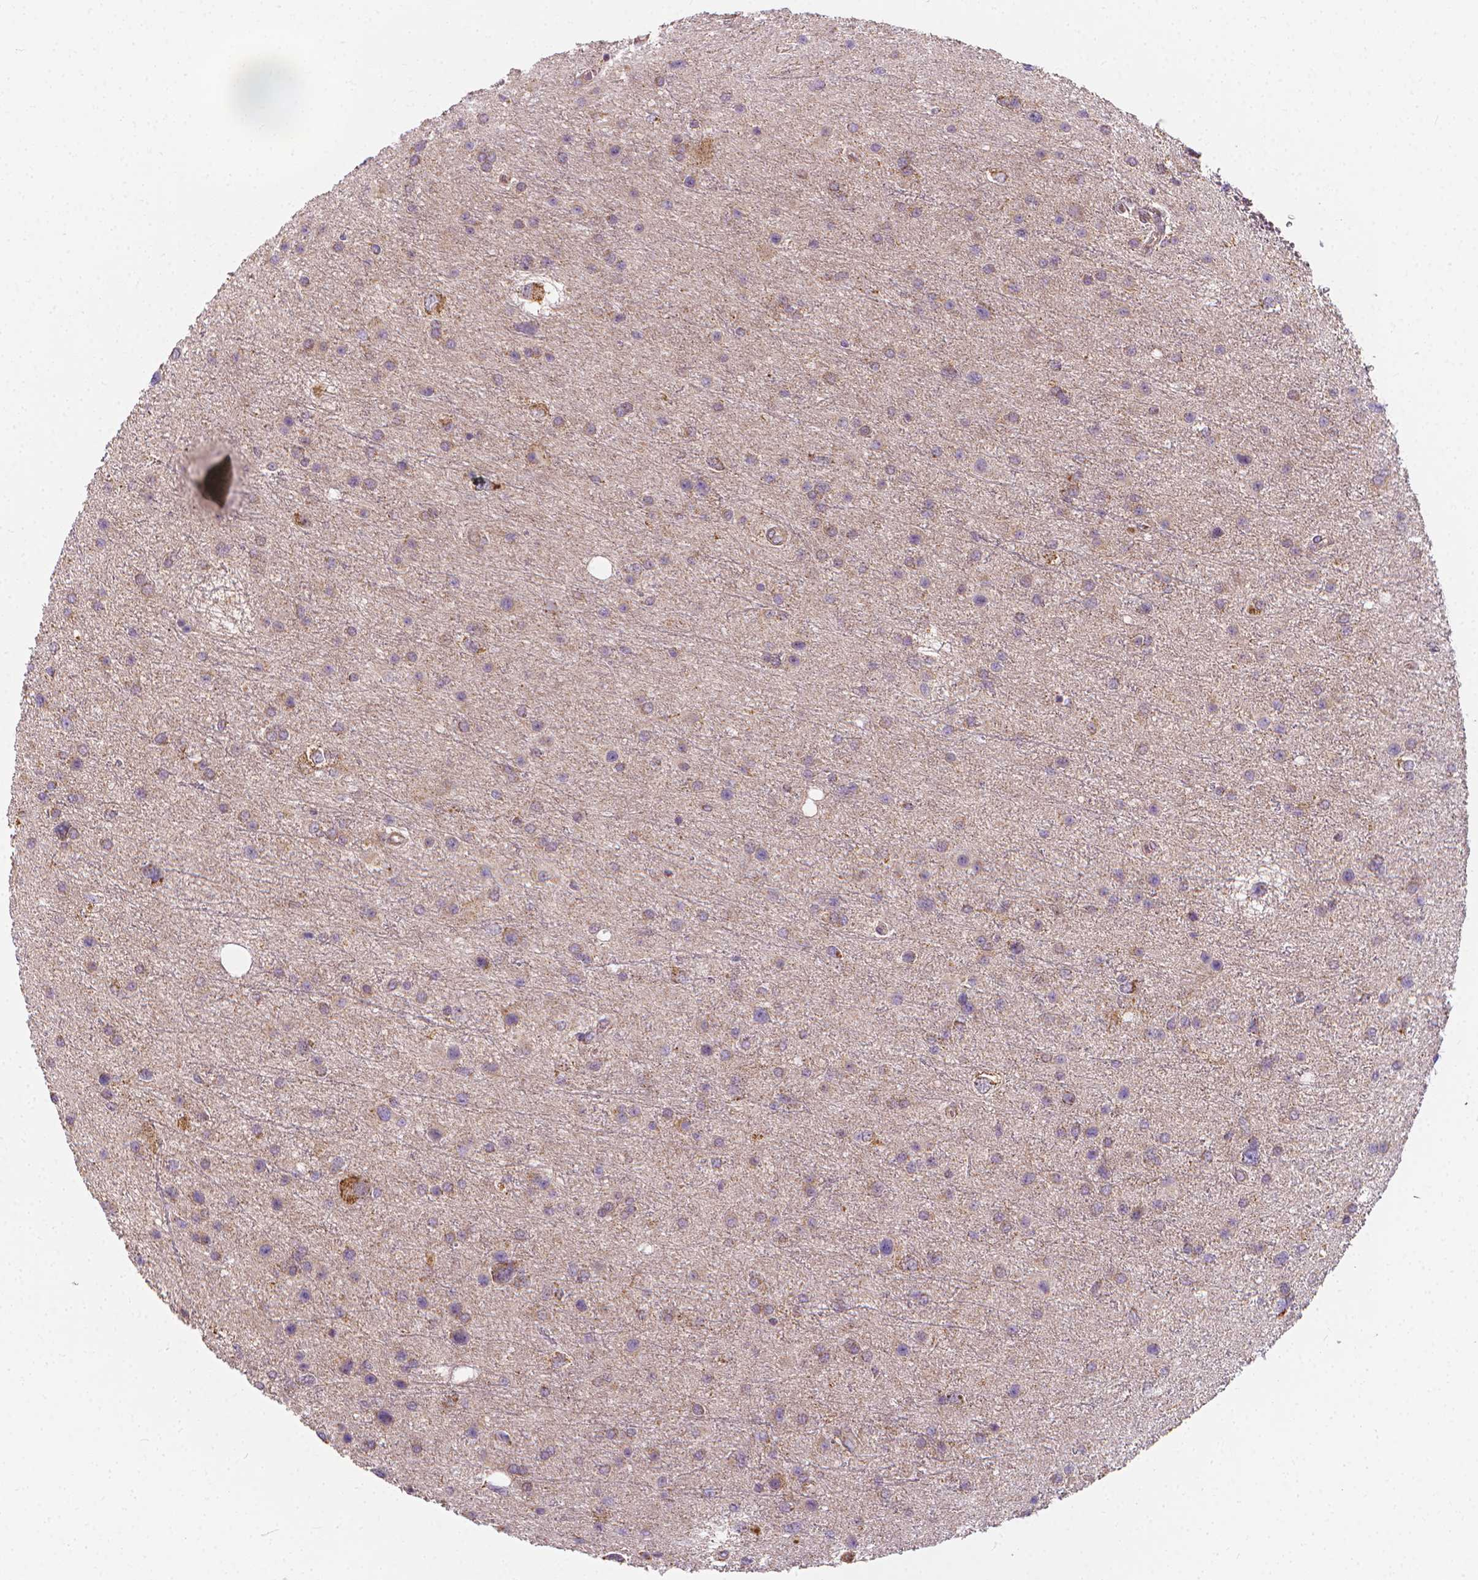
{"staining": {"intensity": "weak", "quantity": "<25%", "location": "cytoplasmic/membranous"}, "tissue": "glioma", "cell_type": "Tumor cells", "image_type": "cancer", "snomed": [{"axis": "morphology", "description": "Glioma, malignant, Low grade"}, {"axis": "topography", "description": "Brain"}], "caption": "High power microscopy micrograph of an immunohistochemistry (IHC) histopathology image of glioma, revealing no significant expression in tumor cells.", "gene": "SNCAIP", "patient": {"sex": "female", "age": 32}}